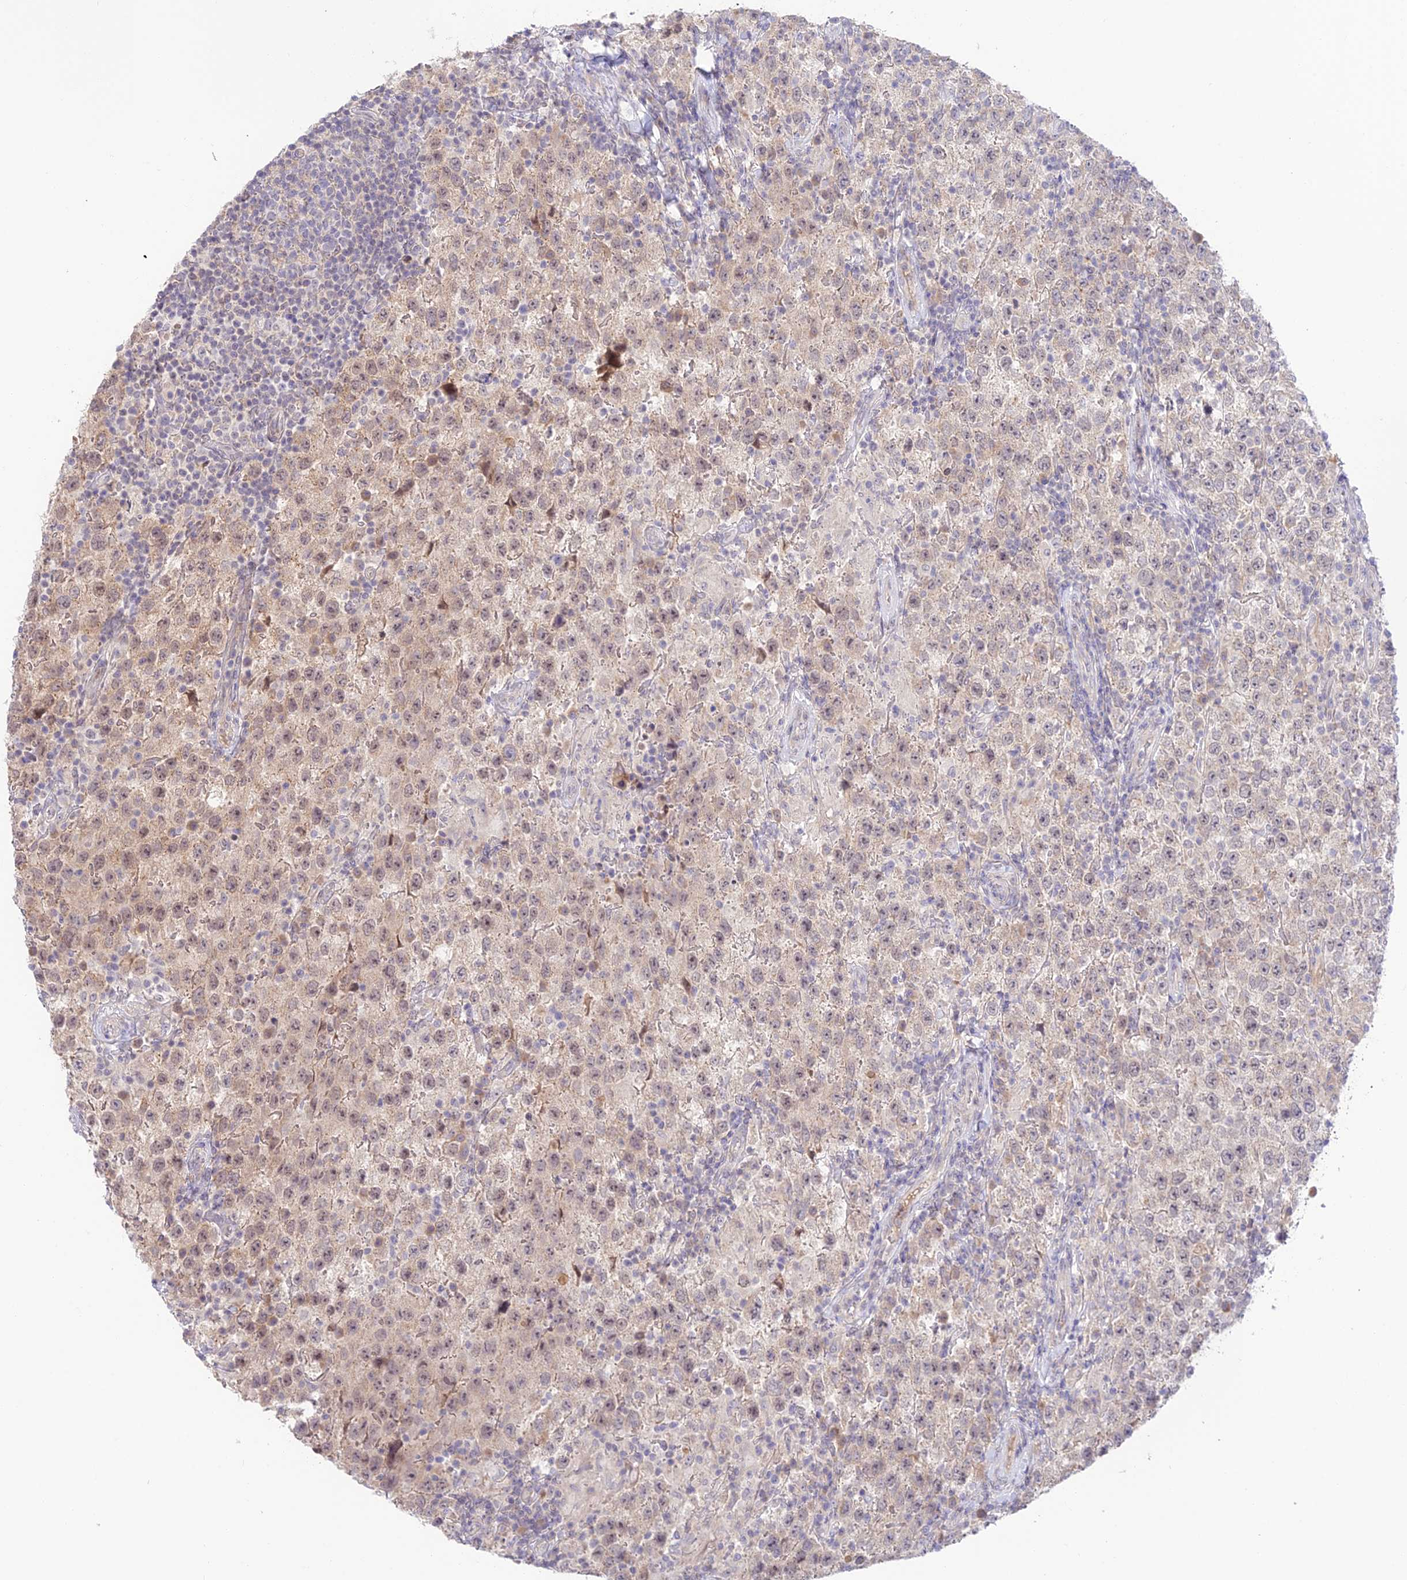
{"staining": {"intensity": "weak", "quantity": "25%-75%", "location": "cytoplasmic/membranous,nuclear"}, "tissue": "testis cancer", "cell_type": "Tumor cells", "image_type": "cancer", "snomed": [{"axis": "morphology", "description": "Seminoma, NOS"}, {"axis": "morphology", "description": "Carcinoma, Embryonal, NOS"}, {"axis": "topography", "description": "Testis"}], "caption": "Immunohistochemistry (IHC) image of neoplastic tissue: testis embryonal carcinoma stained using IHC displays low levels of weak protein expression localized specifically in the cytoplasmic/membranous and nuclear of tumor cells, appearing as a cytoplasmic/membranous and nuclear brown color.", "gene": "CAMSAP3", "patient": {"sex": "male", "age": 41}}